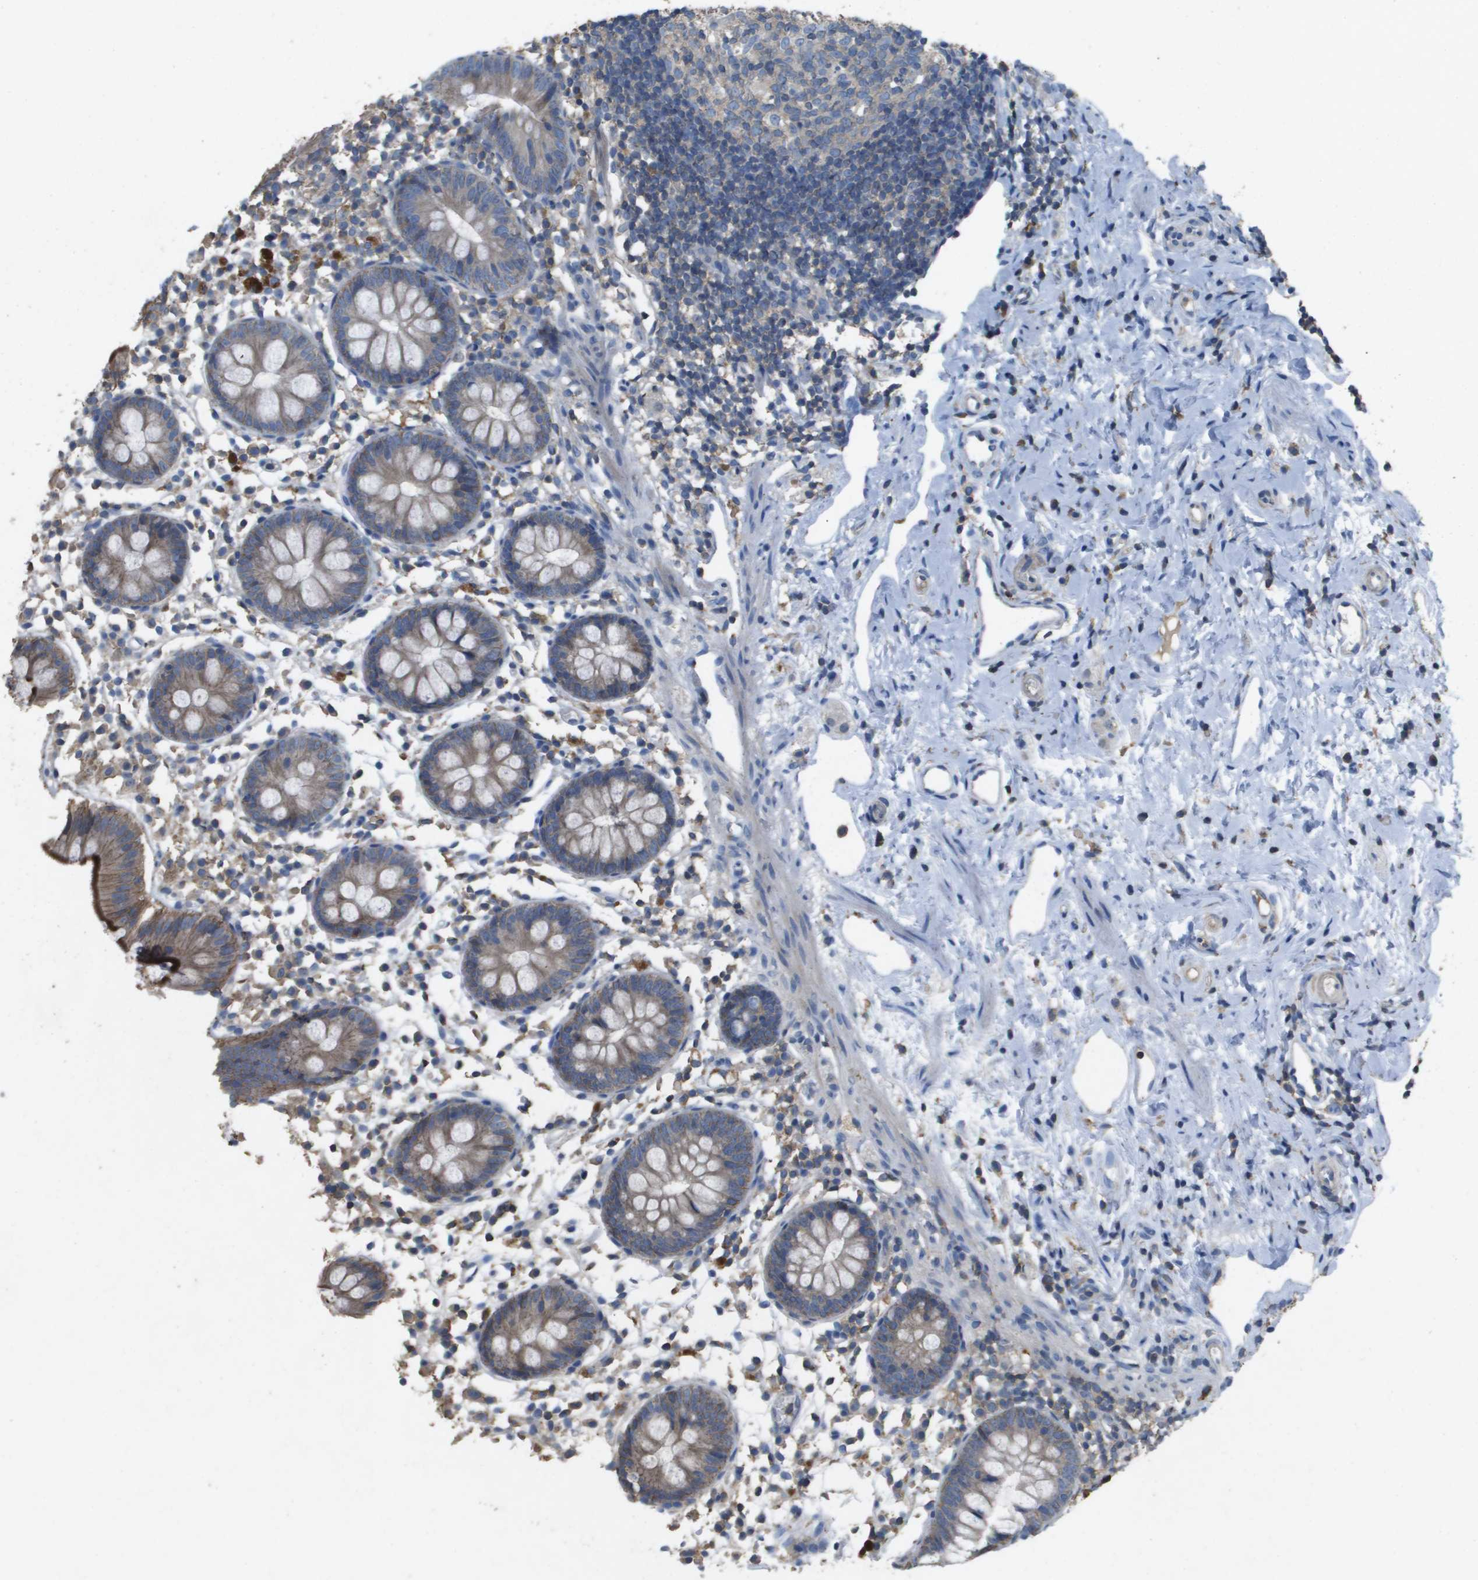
{"staining": {"intensity": "moderate", "quantity": "25%-75%", "location": "cytoplasmic/membranous"}, "tissue": "appendix", "cell_type": "Glandular cells", "image_type": "normal", "snomed": [{"axis": "morphology", "description": "Normal tissue, NOS"}, {"axis": "topography", "description": "Appendix"}], "caption": "Protein staining by immunohistochemistry displays moderate cytoplasmic/membranous staining in about 25%-75% of glandular cells in normal appendix.", "gene": "CLCA4", "patient": {"sex": "female", "age": 20}}